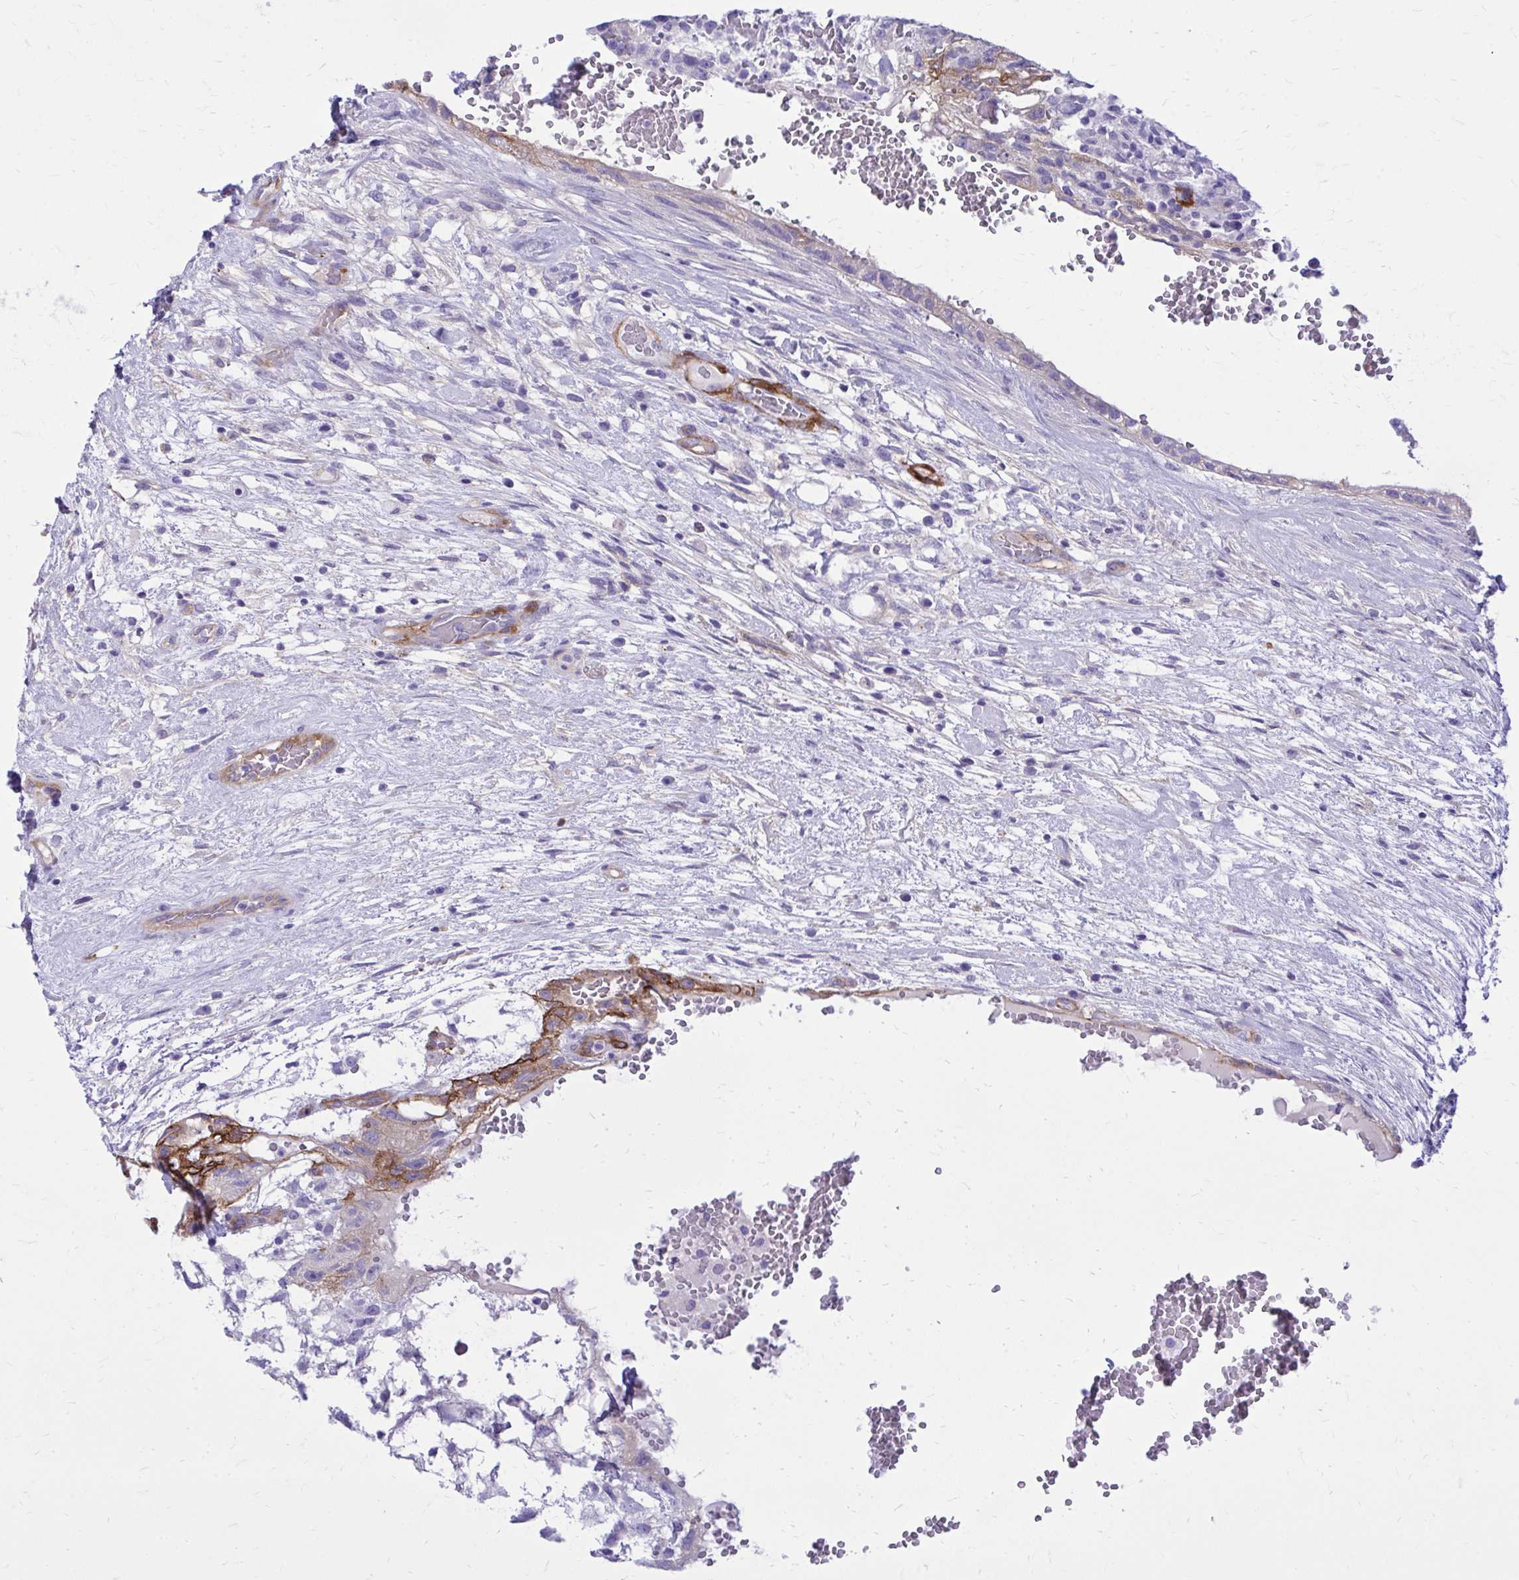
{"staining": {"intensity": "moderate", "quantity": "<25%", "location": "cytoplasmic/membranous"}, "tissue": "testis cancer", "cell_type": "Tumor cells", "image_type": "cancer", "snomed": [{"axis": "morphology", "description": "Normal tissue, NOS"}, {"axis": "morphology", "description": "Carcinoma, Embryonal, NOS"}, {"axis": "topography", "description": "Testis"}], "caption": "Moderate cytoplasmic/membranous protein expression is seen in about <25% of tumor cells in testis cancer (embryonal carcinoma).", "gene": "EPB41L1", "patient": {"sex": "male", "age": 32}}